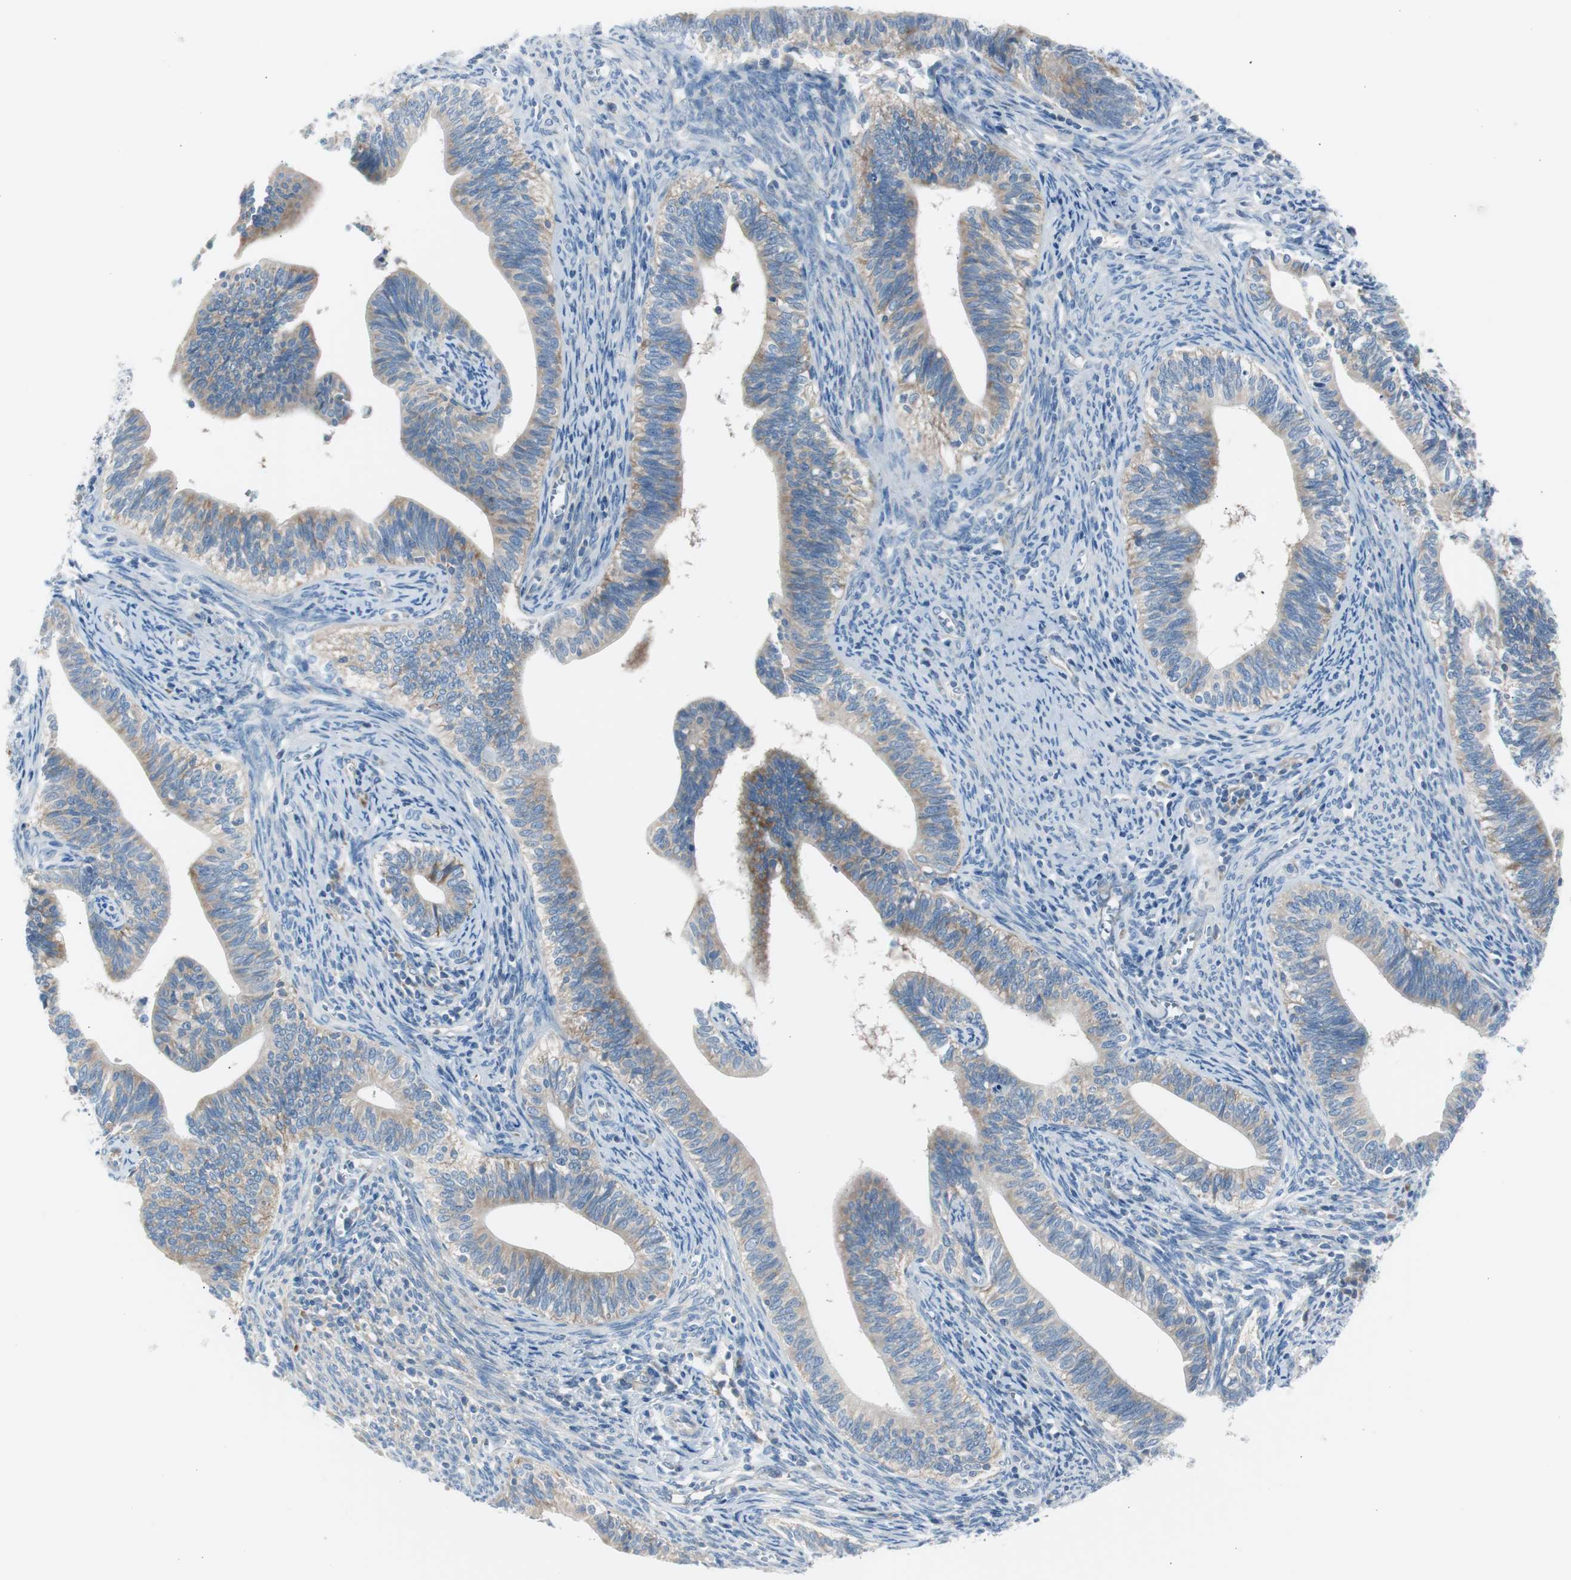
{"staining": {"intensity": "weak", "quantity": ">75%", "location": "cytoplasmic/membranous"}, "tissue": "cervical cancer", "cell_type": "Tumor cells", "image_type": "cancer", "snomed": [{"axis": "morphology", "description": "Adenocarcinoma, NOS"}, {"axis": "topography", "description": "Cervix"}], "caption": "High-magnification brightfield microscopy of cervical adenocarcinoma stained with DAB (3,3'-diaminobenzidine) (brown) and counterstained with hematoxylin (blue). tumor cells exhibit weak cytoplasmic/membranous staining is identified in about>75% of cells.", "gene": "RPS12", "patient": {"sex": "female", "age": 44}}